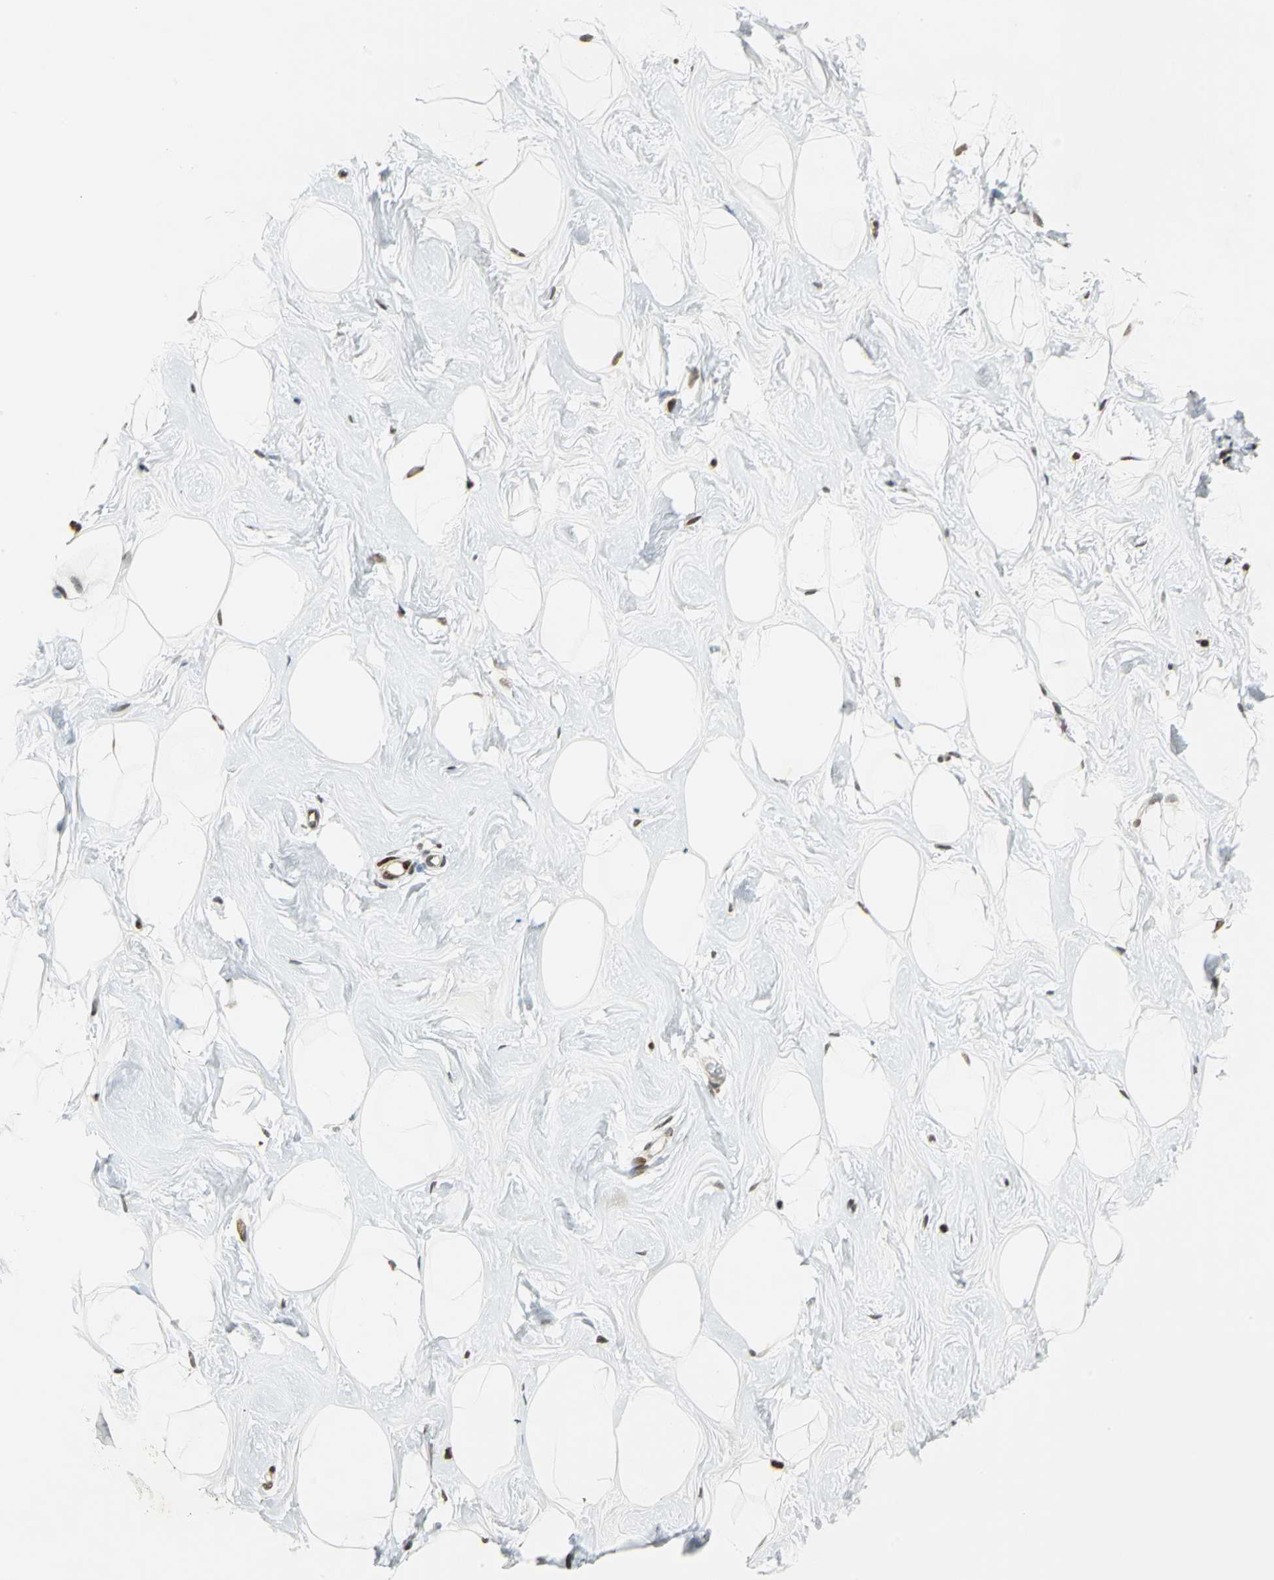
{"staining": {"intensity": "moderate", "quantity": "25%-75%", "location": "nuclear"}, "tissue": "breast", "cell_type": "Adipocytes", "image_type": "normal", "snomed": [{"axis": "morphology", "description": "Normal tissue, NOS"}, {"axis": "topography", "description": "Breast"}], "caption": "A histopathology image of breast stained for a protein demonstrates moderate nuclear brown staining in adipocytes. The staining was performed using DAB, with brown indicating positive protein expression. Nuclei are stained blue with hematoxylin.", "gene": "KDM1A", "patient": {"sex": "female", "age": 23}}